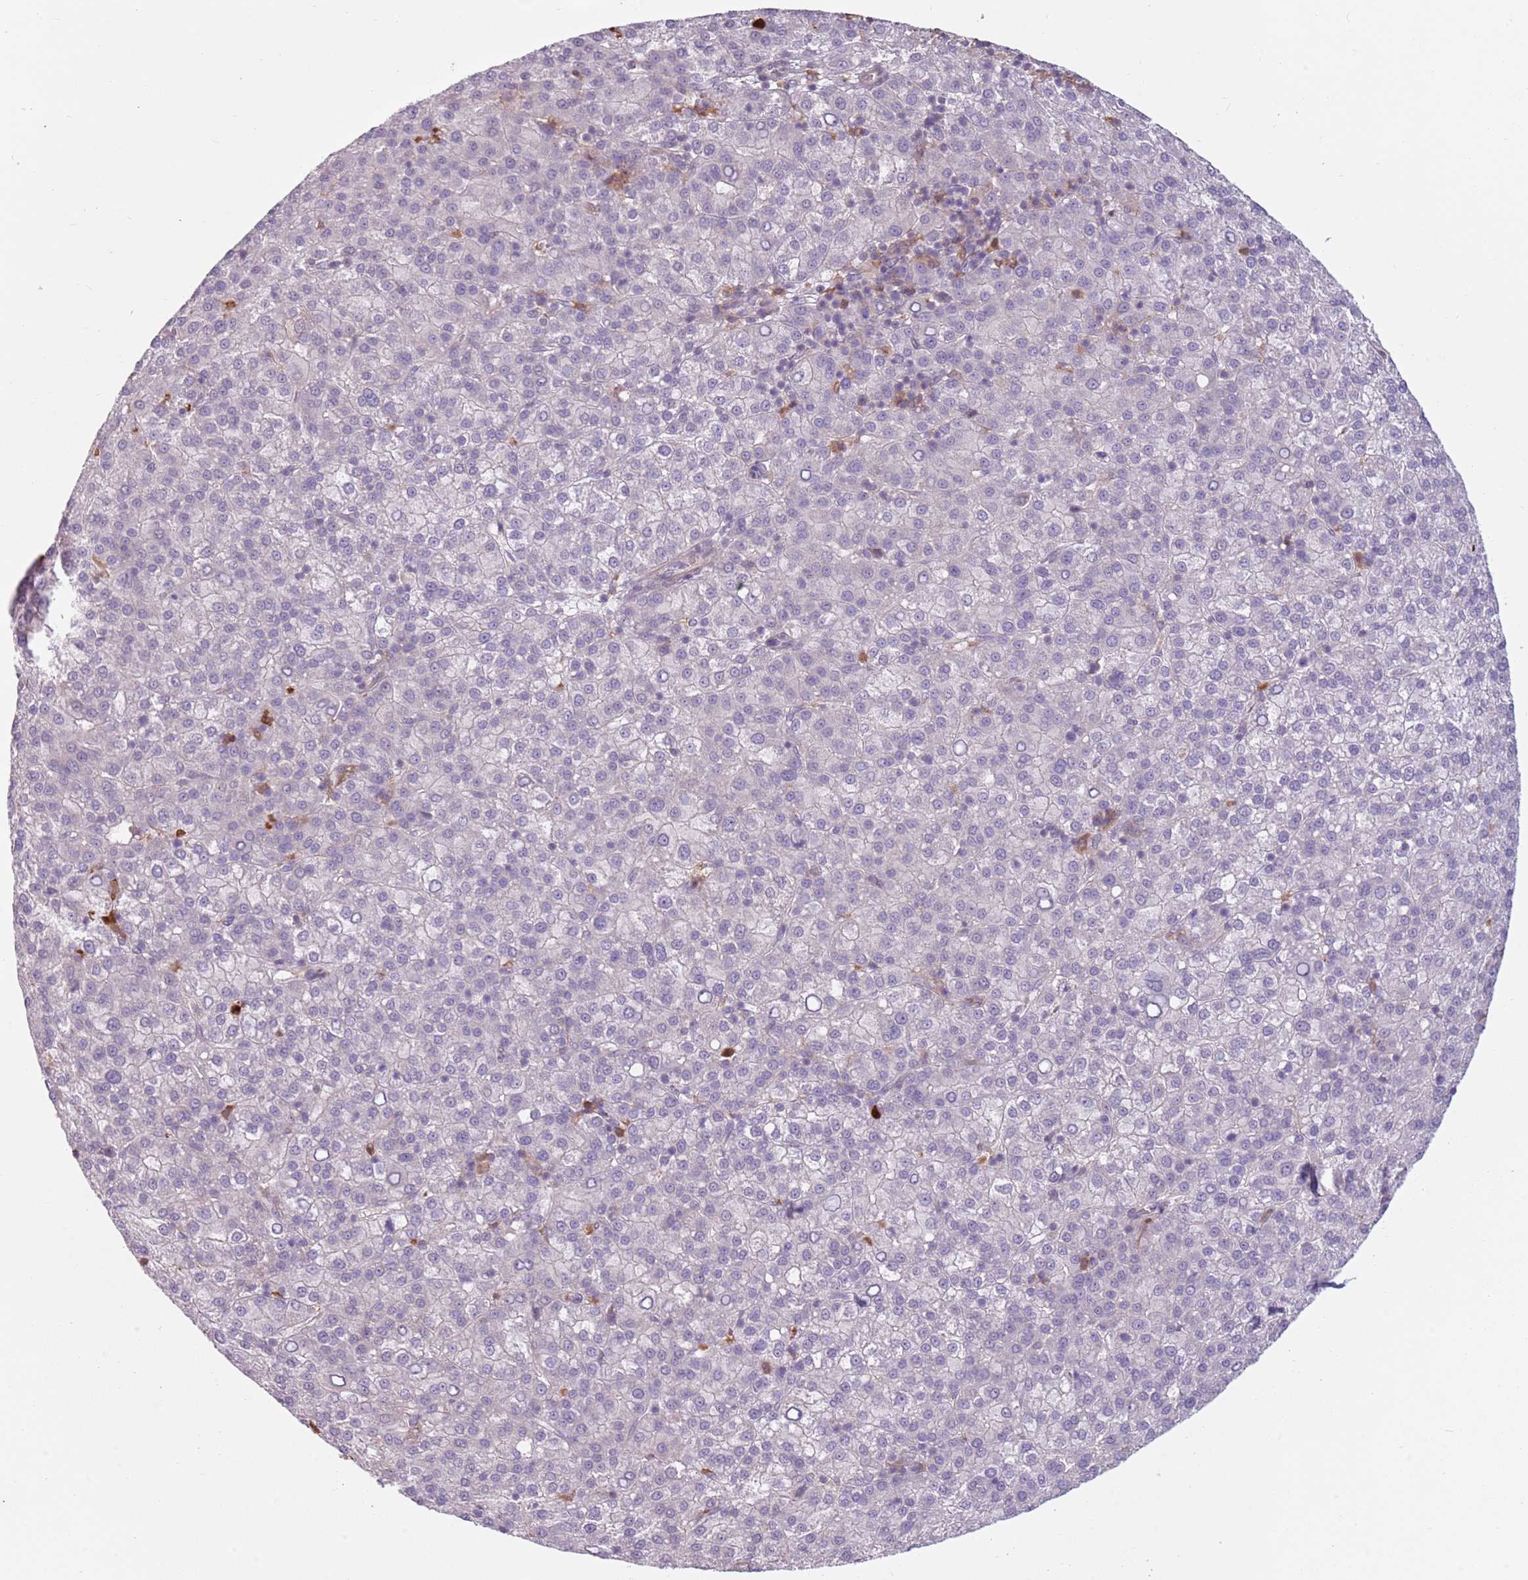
{"staining": {"intensity": "negative", "quantity": "none", "location": "none"}, "tissue": "liver cancer", "cell_type": "Tumor cells", "image_type": "cancer", "snomed": [{"axis": "morphology", "description": "Carcinoma, Hepatocellular, NOS"}, {"axis": "topography", "description": "Liver"}], "caption": "A high-resolution micrograph shows immunohistochemistry staining of liver cancer, which exhibits no significant staining in tumor cells.", "gene": "SPAG4", "patient": {"sex": "female", "age": 58}}